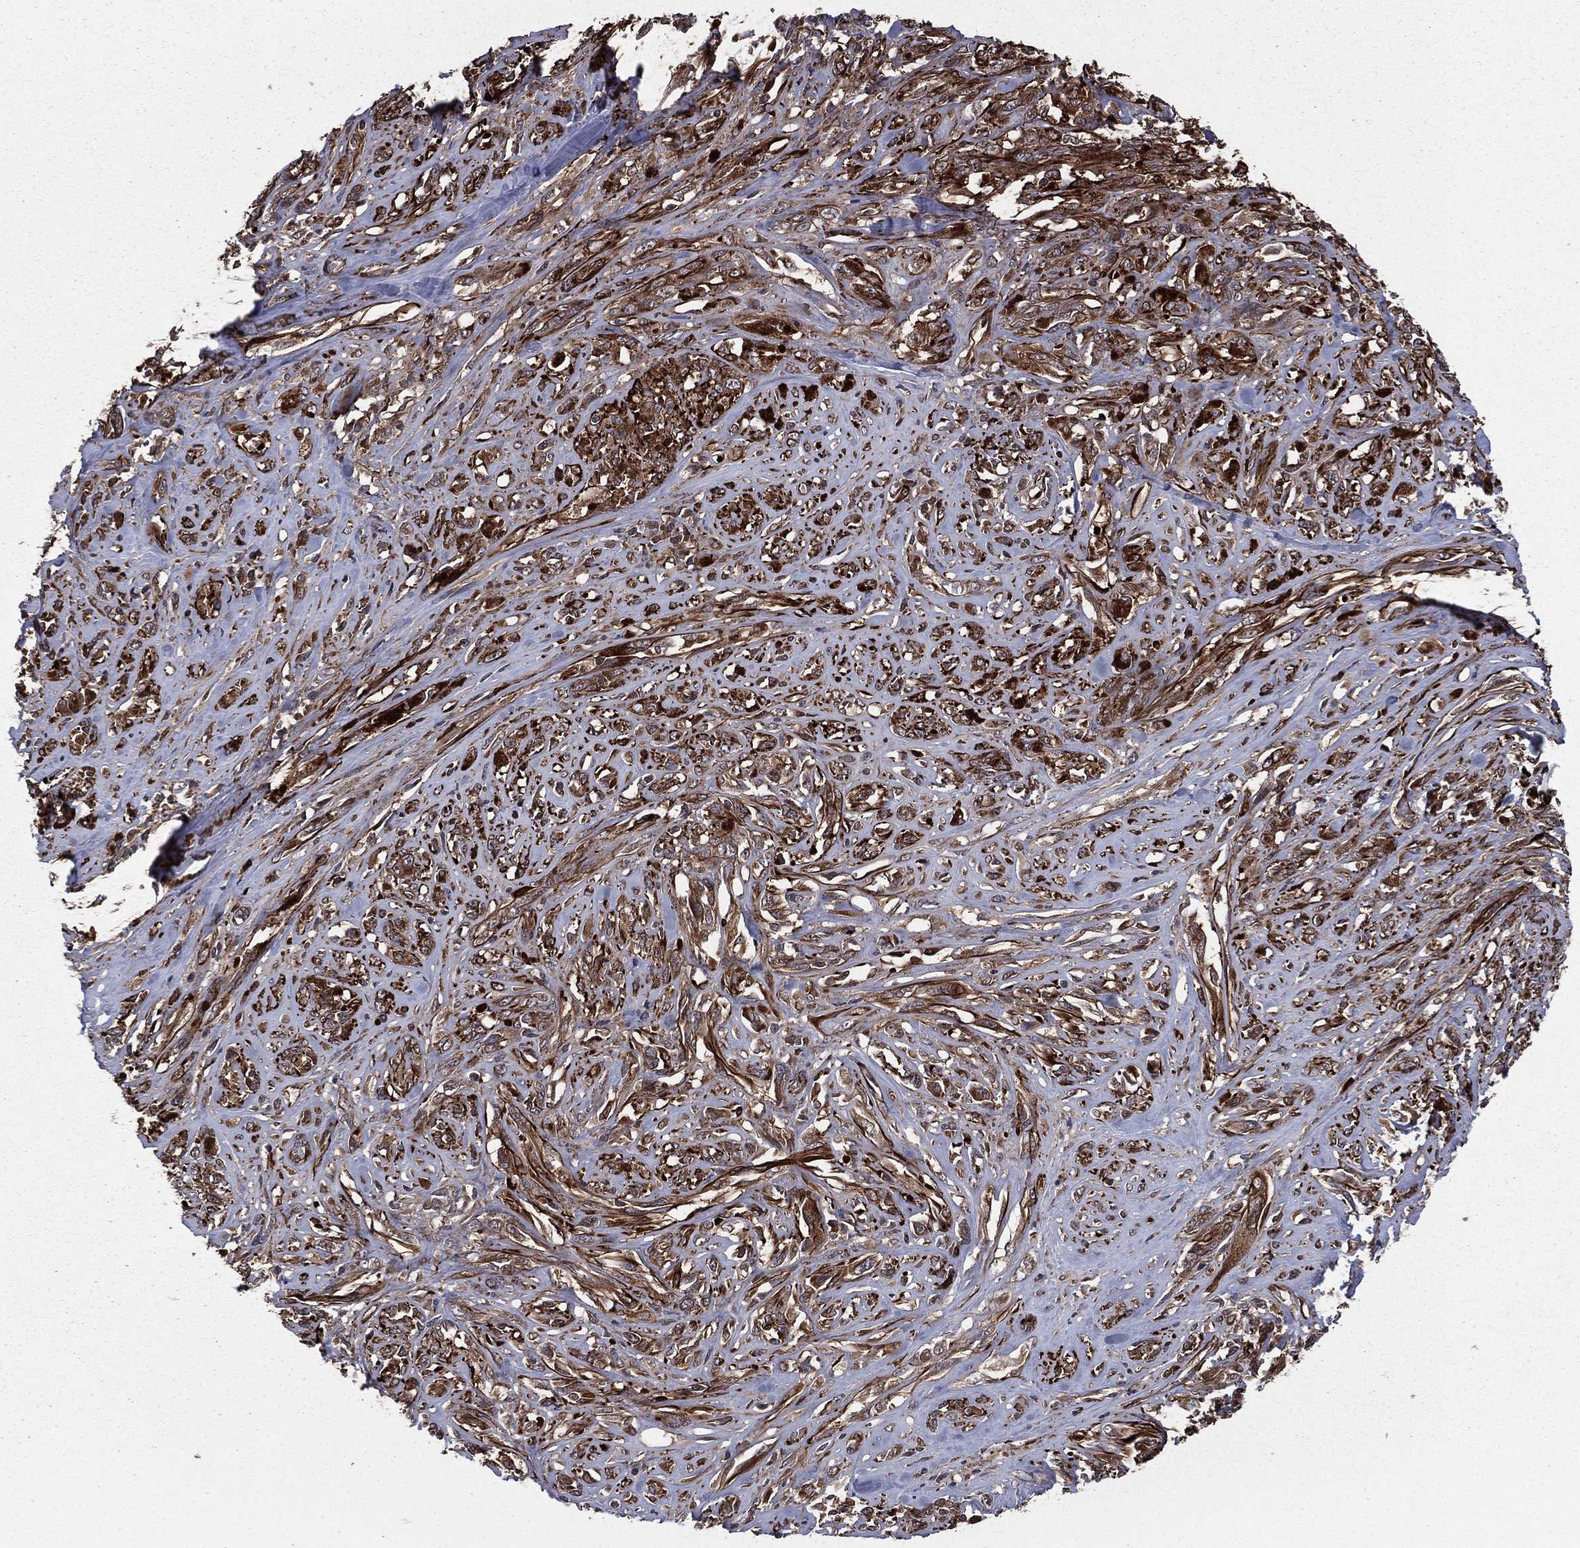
{"staining": {"intensity": "moderate", "quantity": ">75%", "location": "cytoplasmic/membranous"}, "tissue": "melanoma", "cell_type": "Tumor cells", "image_type": "cancer", "snomed": [{"axis": "morphology", "description": "Malignant melanoma, NOS"}, {"axis": "topography", "description": "Skin"}], "caption": "Immunohistochemical staining of melanoma exhibits moderate cytoplasmic/membranous protein expression in about >75% of tumor cells. (IHC, brightfield microscopy, high magnification).", "gene": "CERT1", "patient": {"sex": "female", "age": 91}}